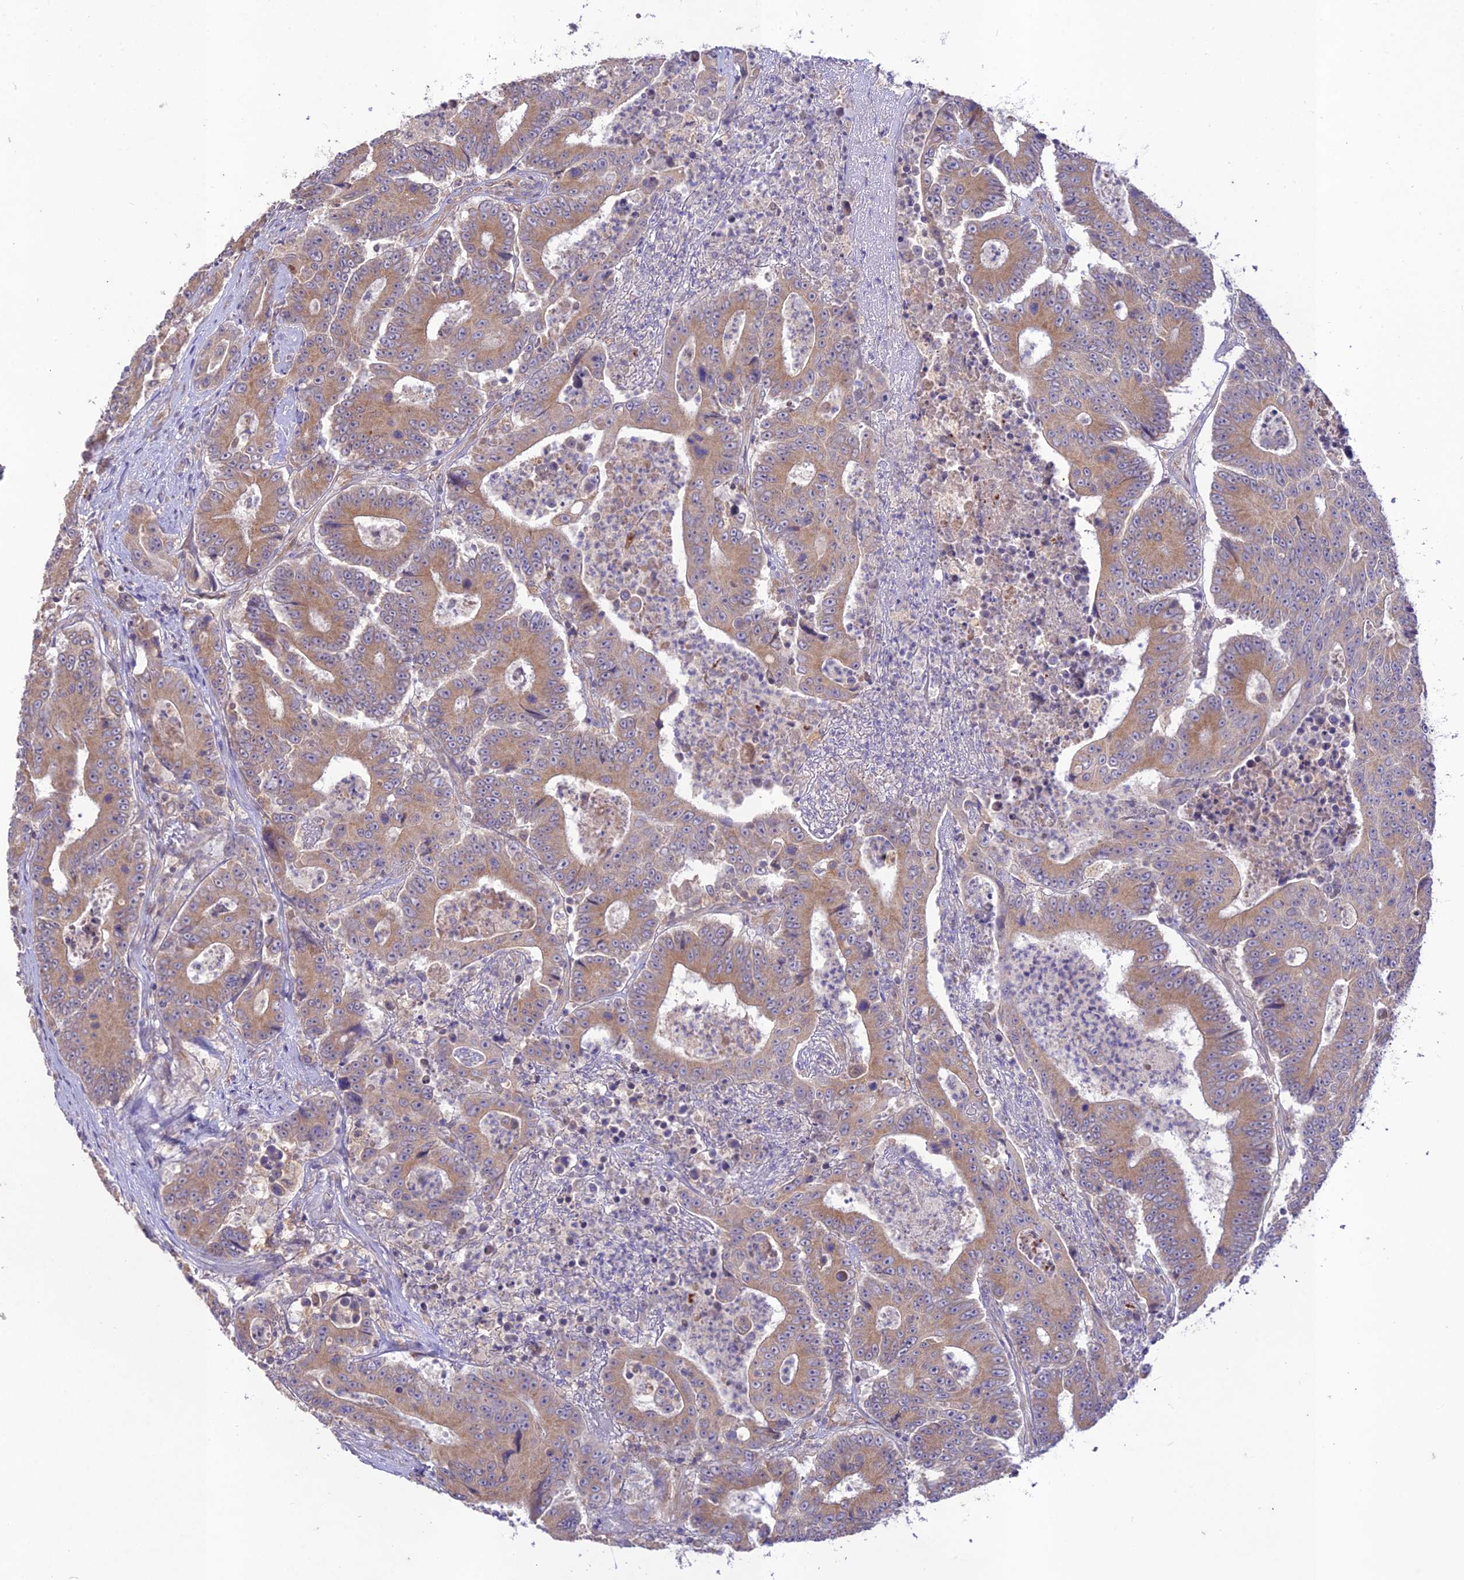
{"staining": {"intensity": "moderate", "quantity": ">75%", "location": "cytoplasmic/membranous"}, "tissue": "colorectal cancer", "cell_type": "Tumor cells", "image_type": "cancer", "snomed": [{"axis": "morphology", "description": "Adenocarcinoma, NOS"}, {"axis": "topography", "description": "Colon"}], "caption": "Moderate cytoplasmic/membranous positivity for a protein is identified in approximately >75% of tumor cells of colorectal adenocarcinoma using IHC.", "gene": "TMEM259", "patient": {"sex": "male", "age": 83}}